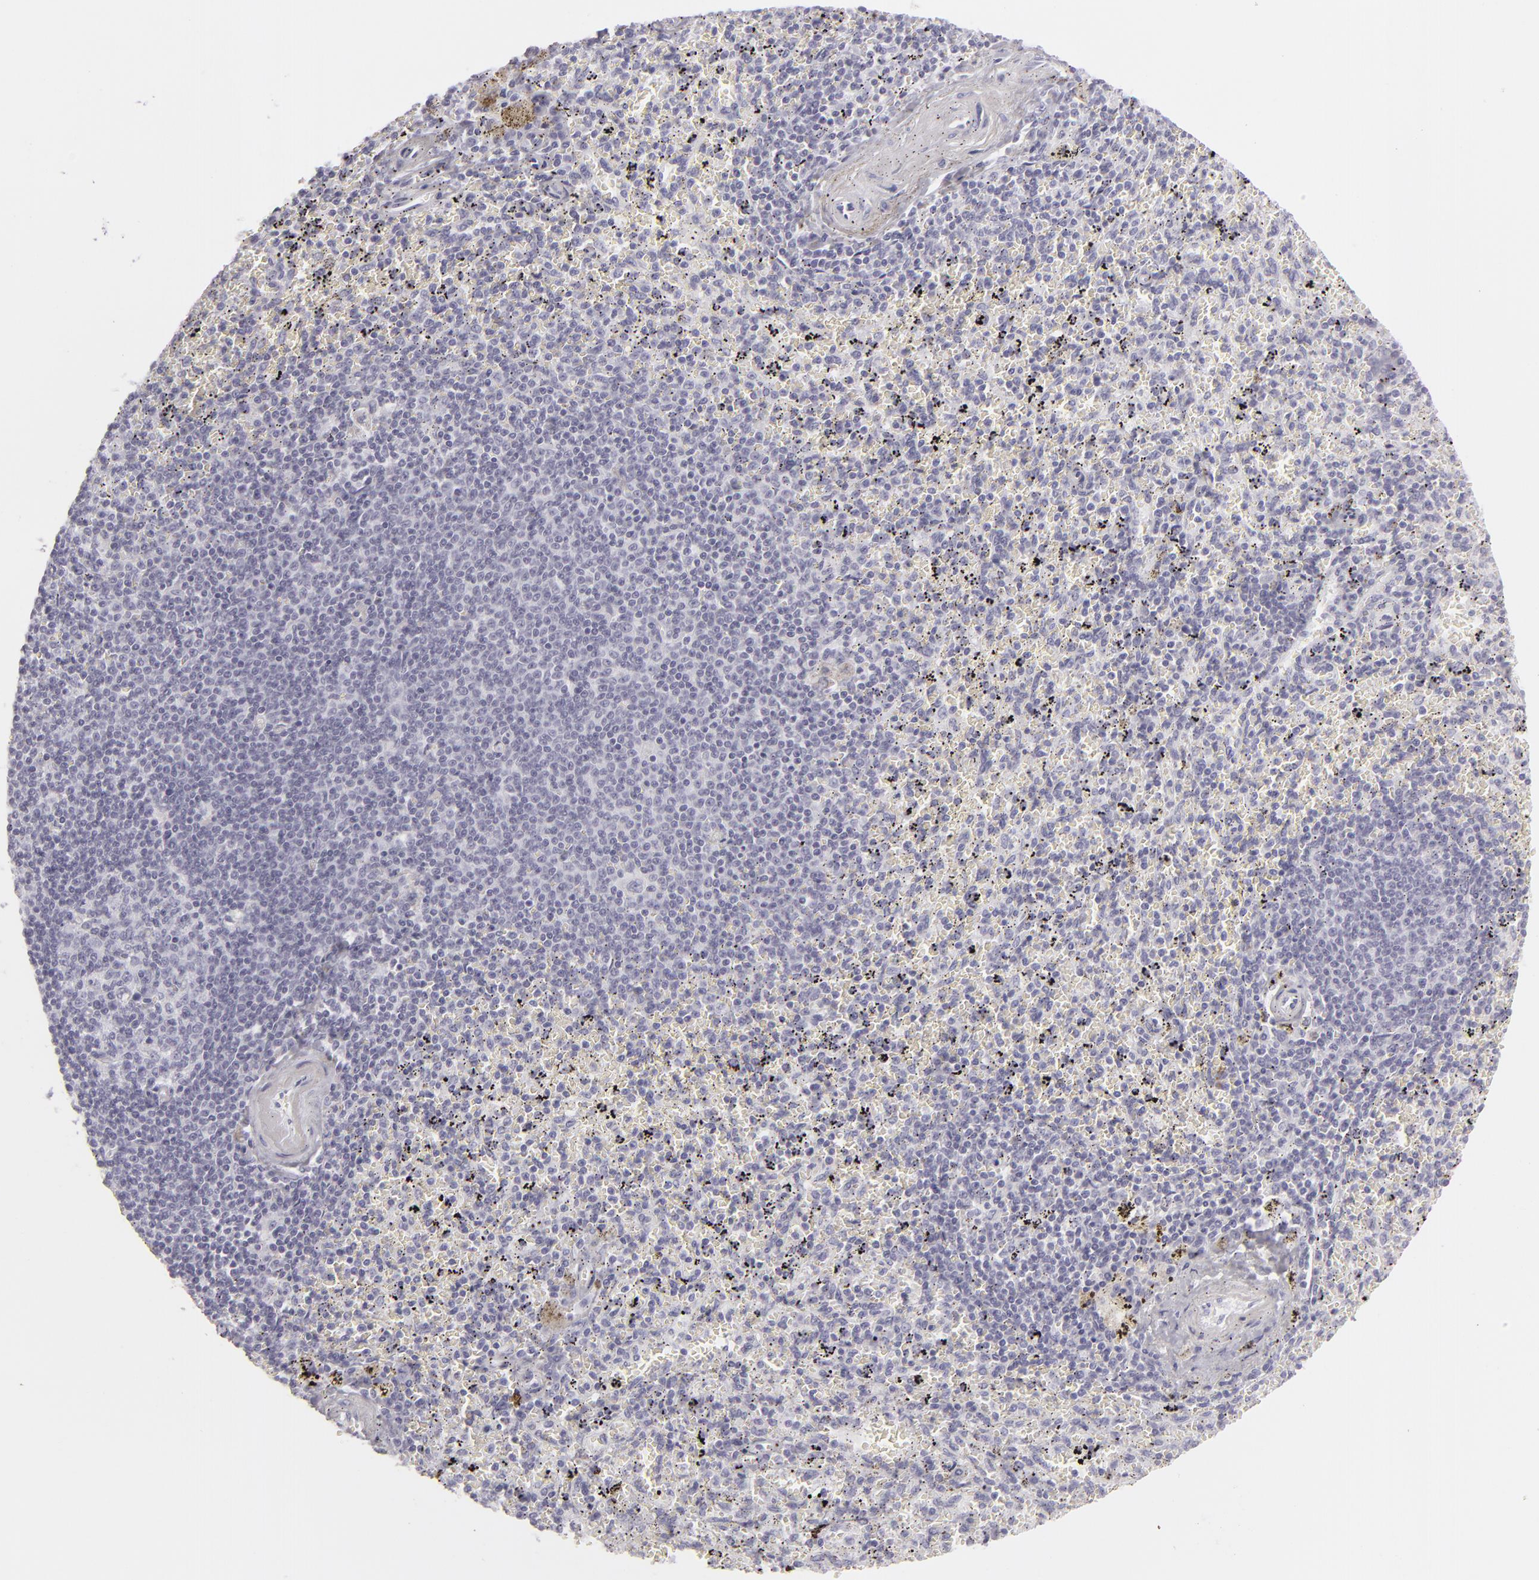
{"staining": {"intensity": "negative", "quantity": "none", "location": "none"}, "tissue": "spleen", "cell_type": "Cells in red pulp", "image_type": "normal", "snomed": [{"axis": "morphology", "description": "Normal tissue, NOS"}, {"axis": "topography", "description": "Spleen"}], "caption": "There is no significant staining in cells in red pulp of spleen. (IHC, brightfield microscopy, high magnification).", "gene": "FLG", "patient": {"sex": "female", "age": 43}}